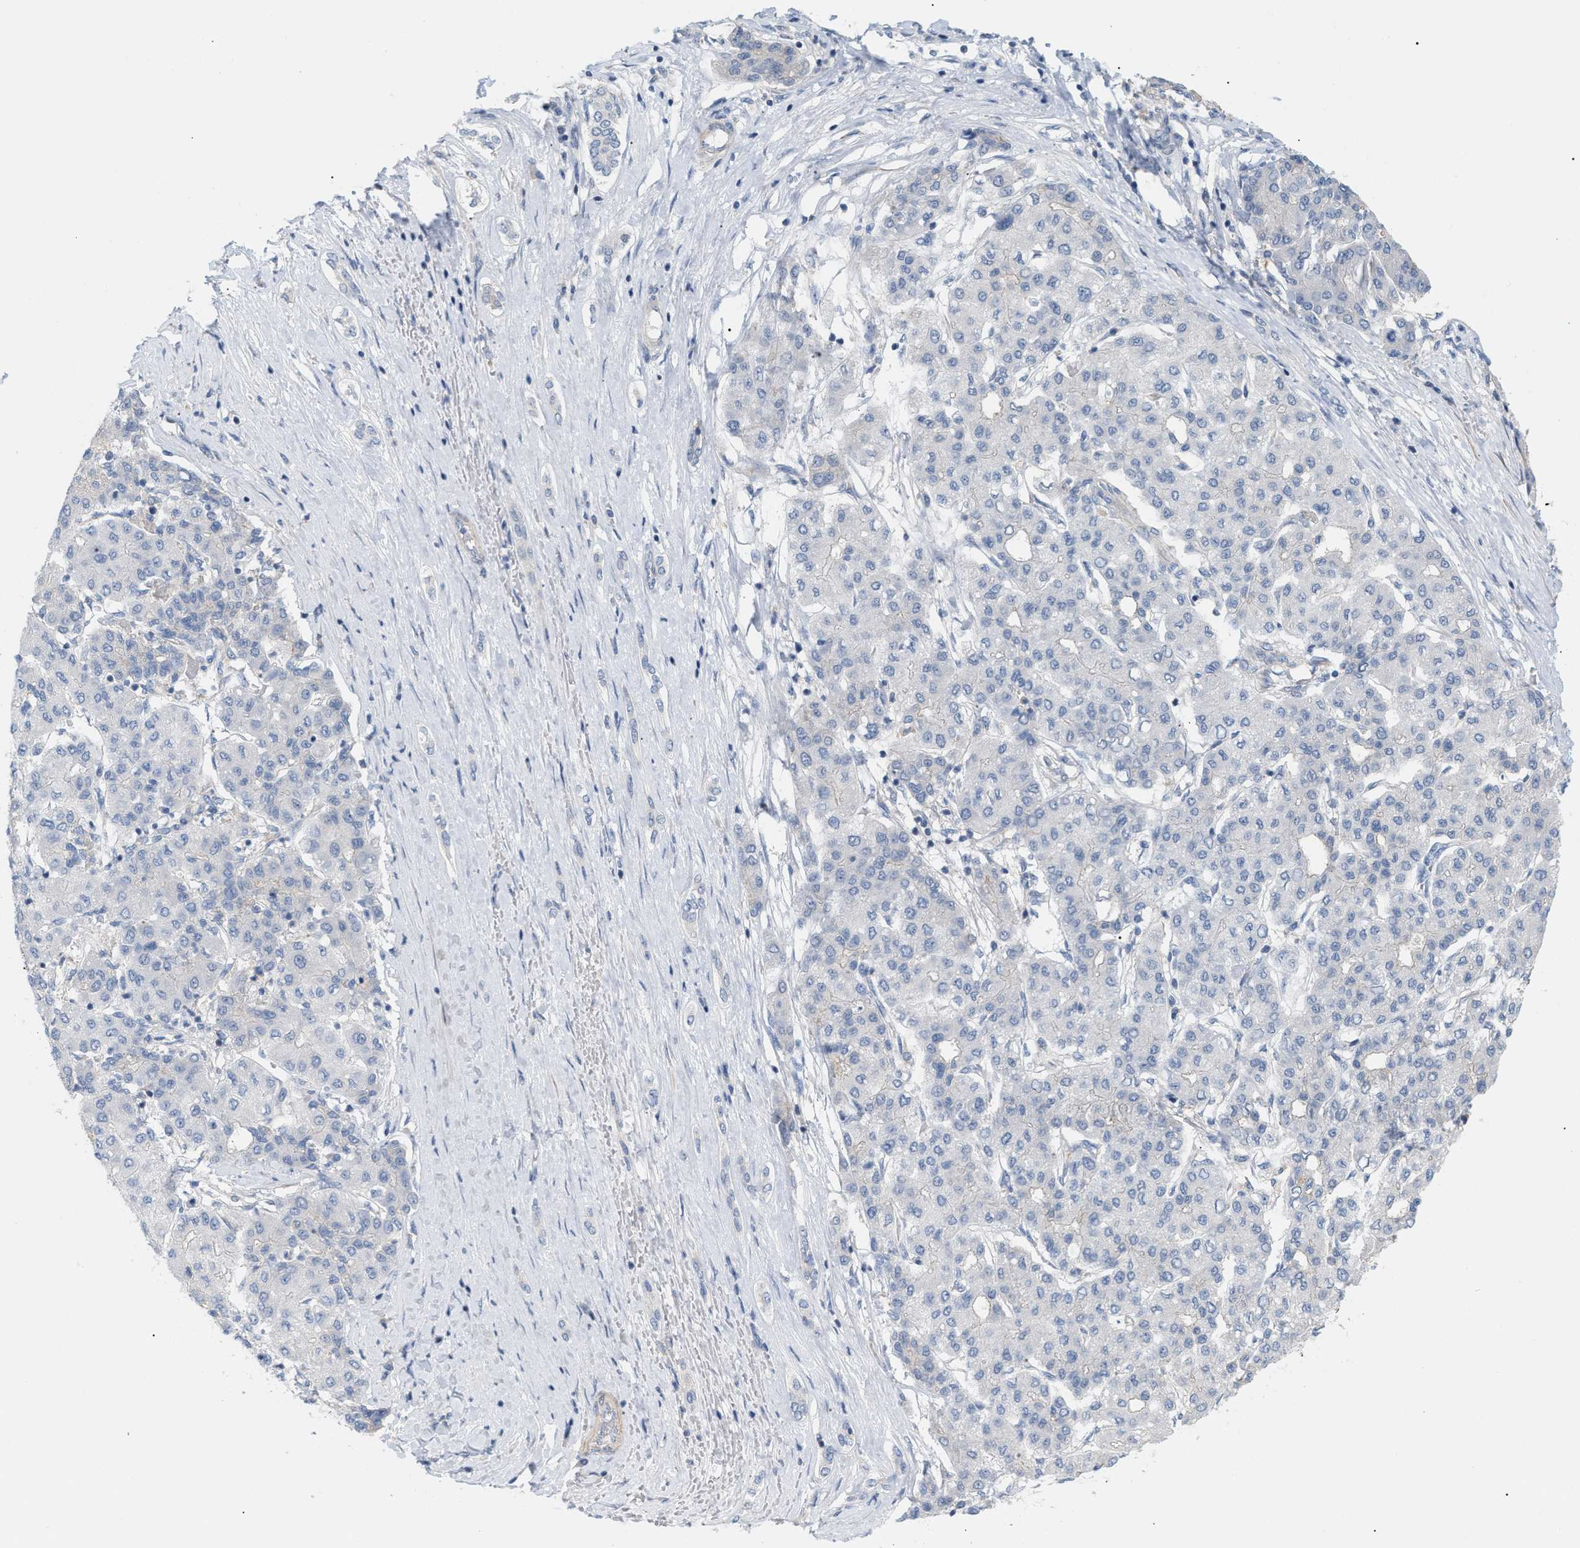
{"staining": {"intensity": "negative", "quantity": "none", "location": "none"}, "tissue": "liver cancer", "cell_type": "Tumor cells", "image_type": "cancer", "snomed": [{"axis": "morphology", "description": "Carcinoma, Hepatocellular, NOS"}, {"axis": "topography", "description": "Liver"}], "caption": "Immunohistochemical staining of human liver hepatocellular carcinoma demonstrates no significant positivity in tumor cells. The staining is performed using DAB brown chromogen with nuclei counter-stained in using hematoxylin.", "gene": "LRCH1", "patient": {"sex": "male", "age": 65}}